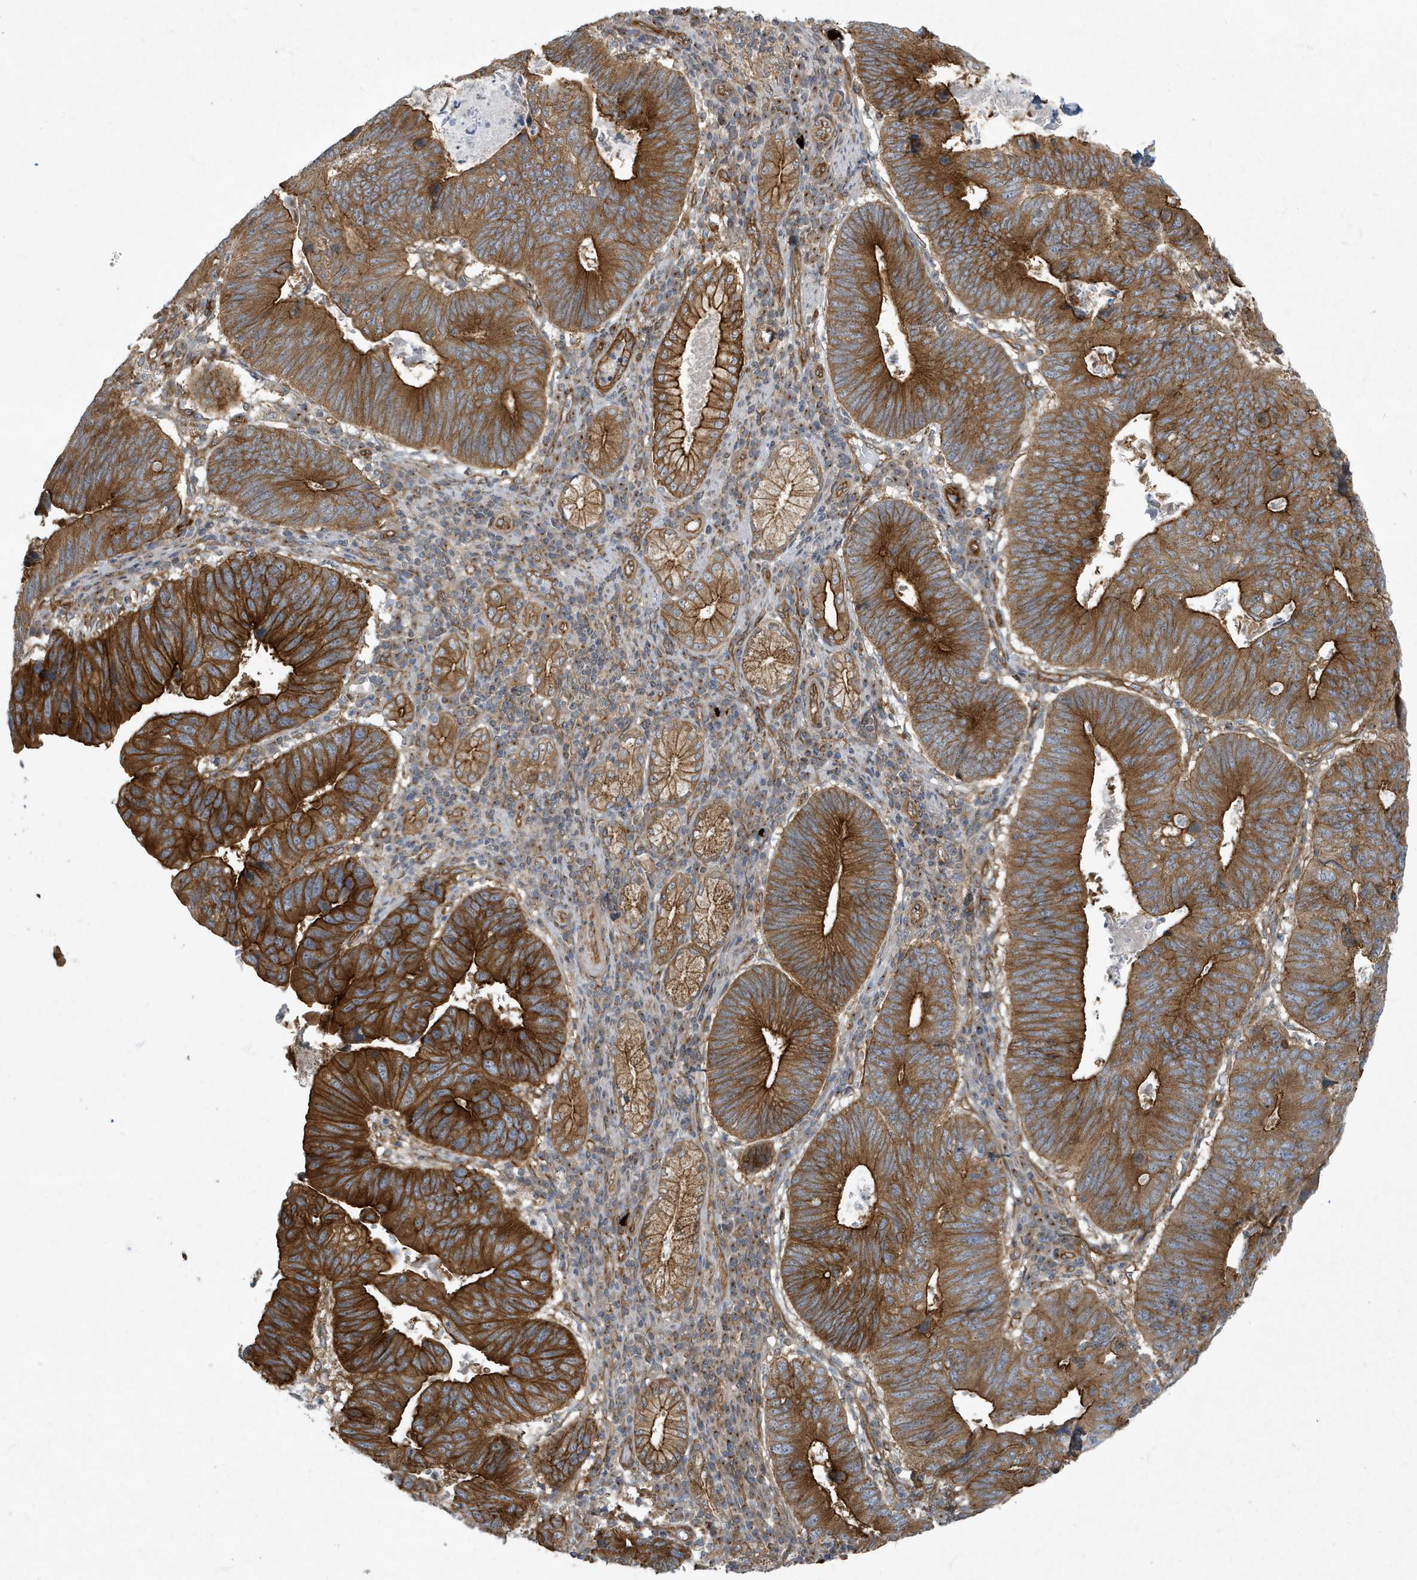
{"staining": {"intensity": "strong", "quantity": ">75%", "location": "cytoplasmic/membranous"}, "tissue": "stomach cancer", "cell_type": "Tumor cells", "image_type": "cancer", "snomed": [{"axis": "morphology", "description": "Adenocarcinoma, NOS"}, {"axis": "topography", "description": "Stomach"}], "caption": "Protein expression by immunohistochemistry shows strong cytoplasmic/membranous positivity in about >75% of tumor cells in stomach adenocarcinoma. (DAB (3,3'-diaminobenzidine) = brown stain, brightfield microscopy at high magnification).", "gene": "ATP23", "patient": {"sex": "male", "age": 59}}